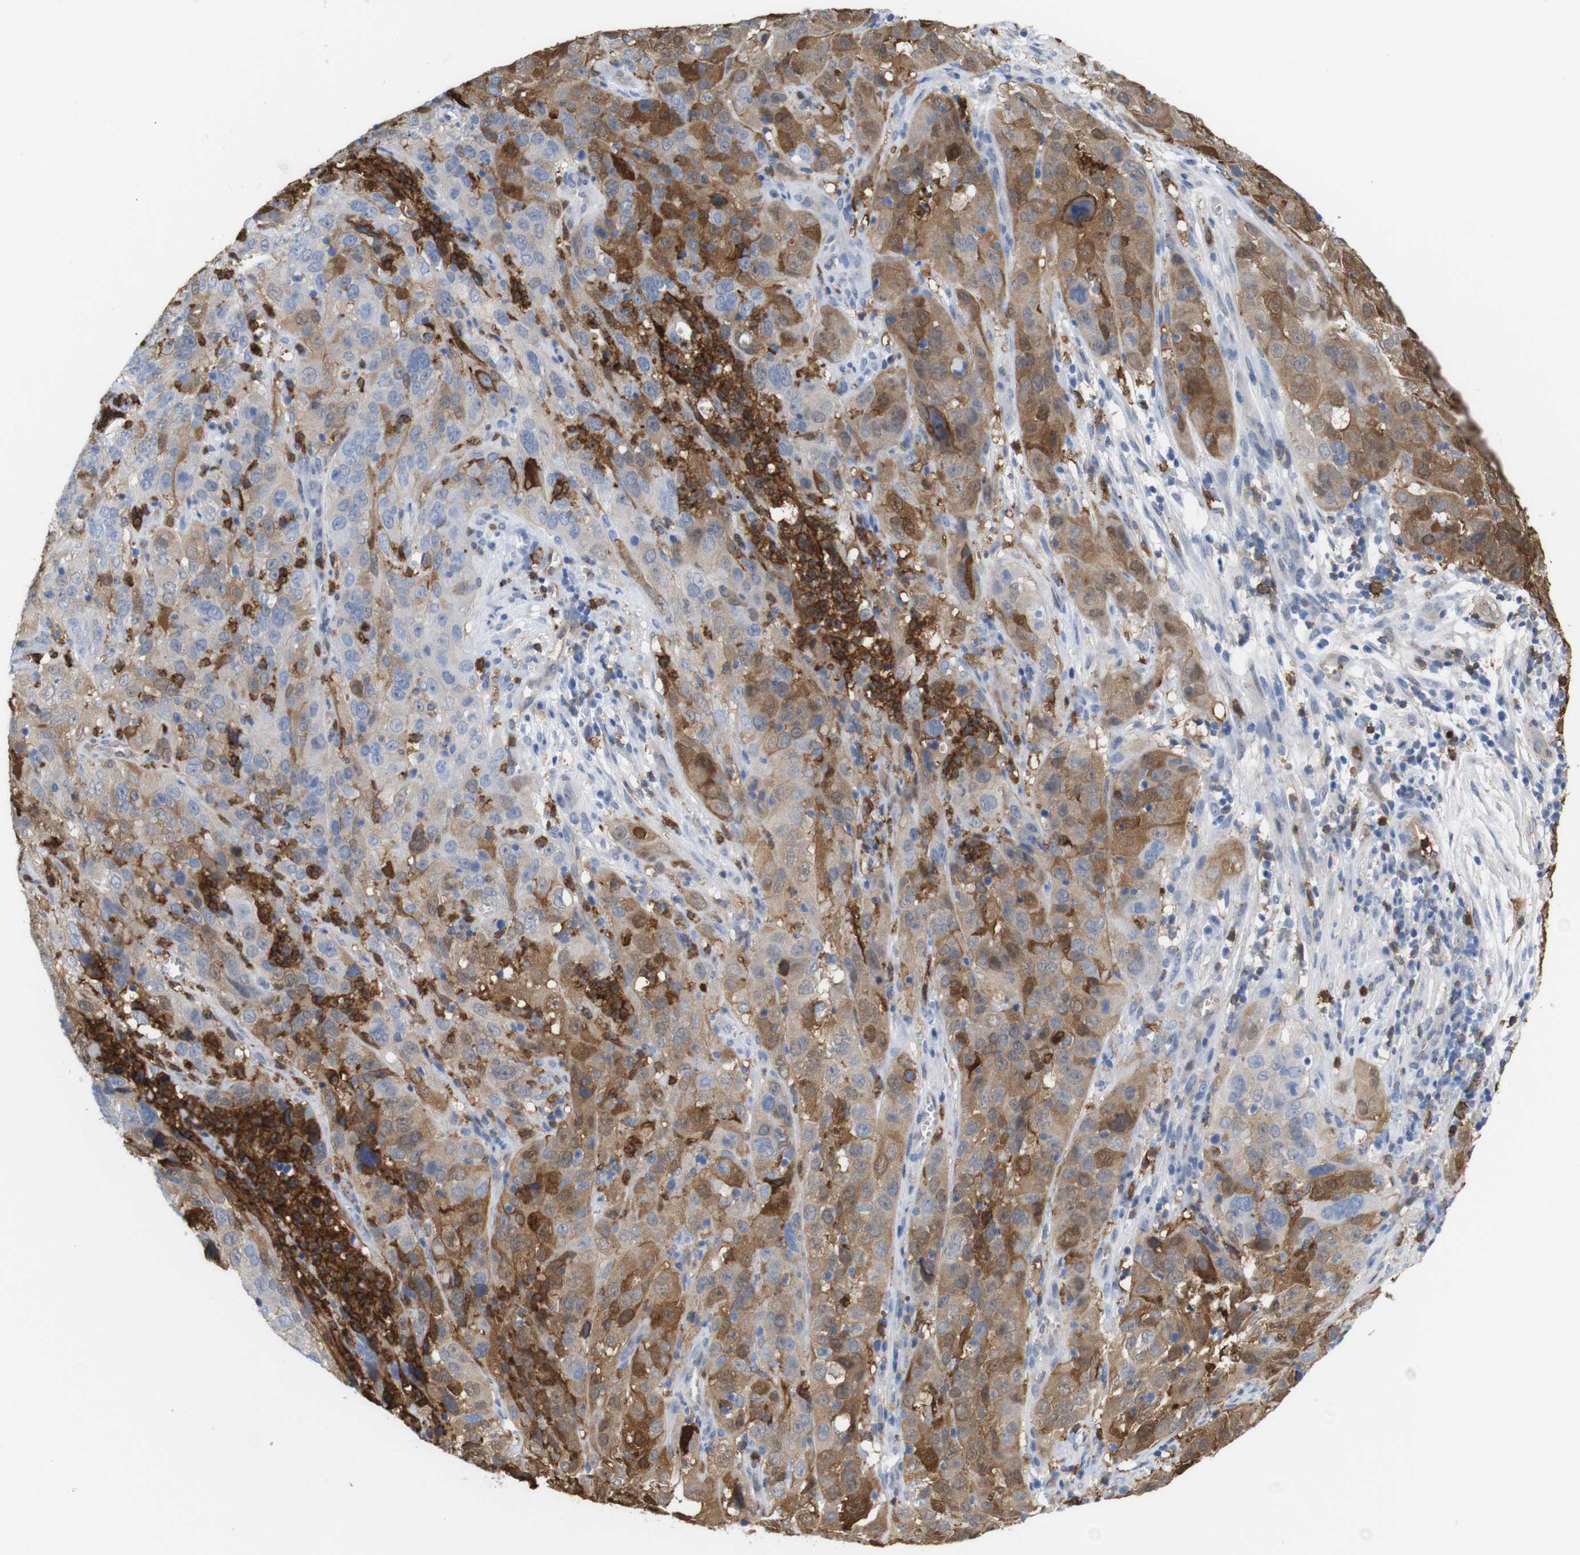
{"staining": {"intensity": "moderate", "quantity": ">75%", "location": "cytoplasmic/membranous"}, "tissue": "cervical cancer", "cell_type": "Tumor cells", "image_type": "cancer", "snomed": [{"axis": "morphology", "description": "Squamous cell carcinoma, NOS"}, {"axis": "topography", "description": "Cervix"}], "caption": "Immunohistochemical staining of cervical cancer exhibits medium levels of moderate cytoplasmic/membranous staining in approximately >75% of tumor cells.", "gene": "ANXA1", "patient": {"sex": "female", "age": 32}}